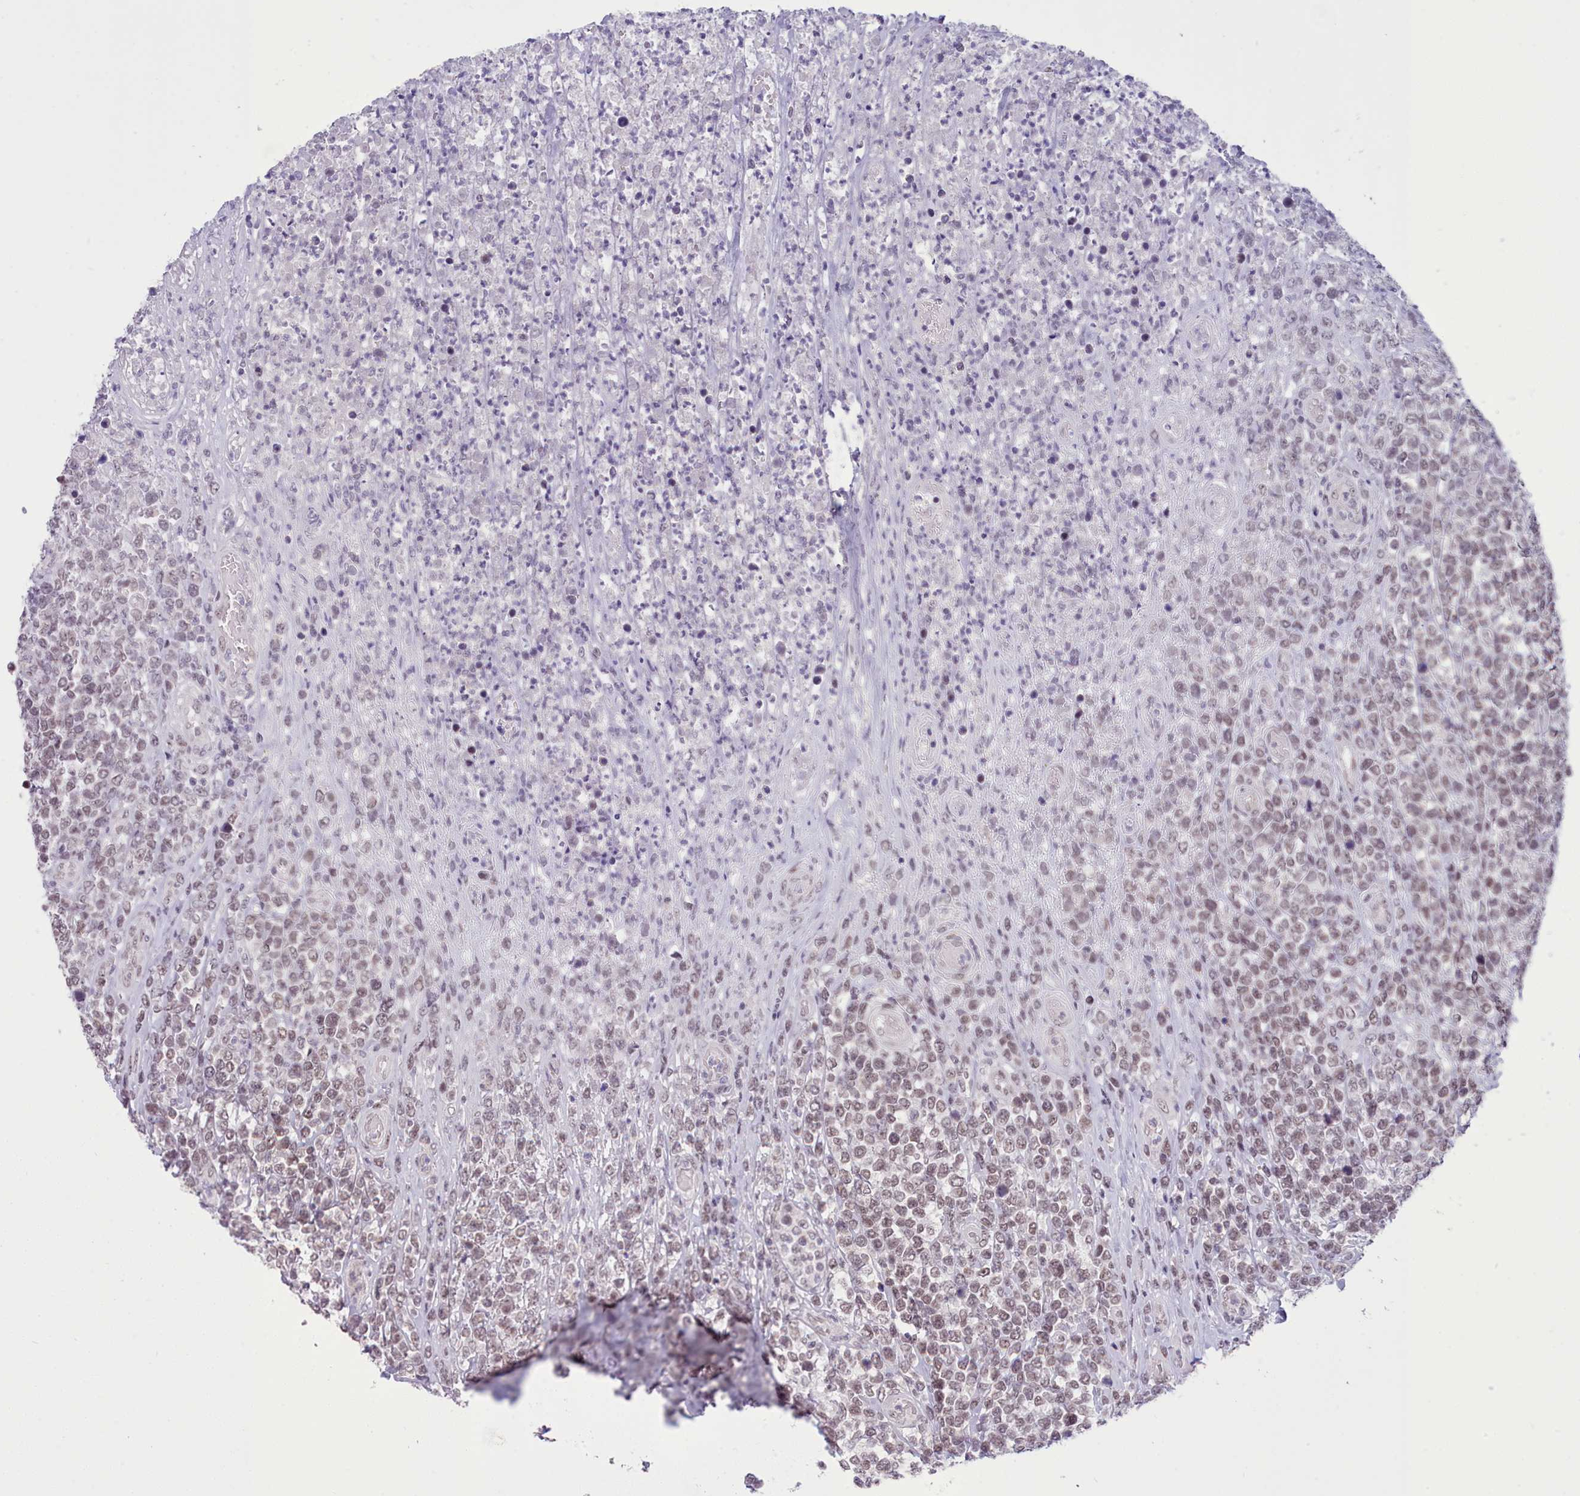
{"staining": {"intensity": "weak", "quantity": ">75%", "location": "nuclear"}, "tissue": "lymphoma", "cell_type": "Tumor cells", "image_type": "cancer", "snomed": [{"axis": "morphology", "description": "Malignant lymphoma, non-Hodgkin's type, High grade"}, {"axis": "topography", "description": "Soft tissue"}], "caption": "Immunohistochemical staining of human malignant lymphoma, non-Hodgkin's type (high-grade) exhibits low levels of weak nuclear staining in about >75% of tumor cells. (brown staining indicates protein expression, while blue staining denotes nuclei).", "gene": "RFX1", "patient": {"sex": "female", "age": 56}}